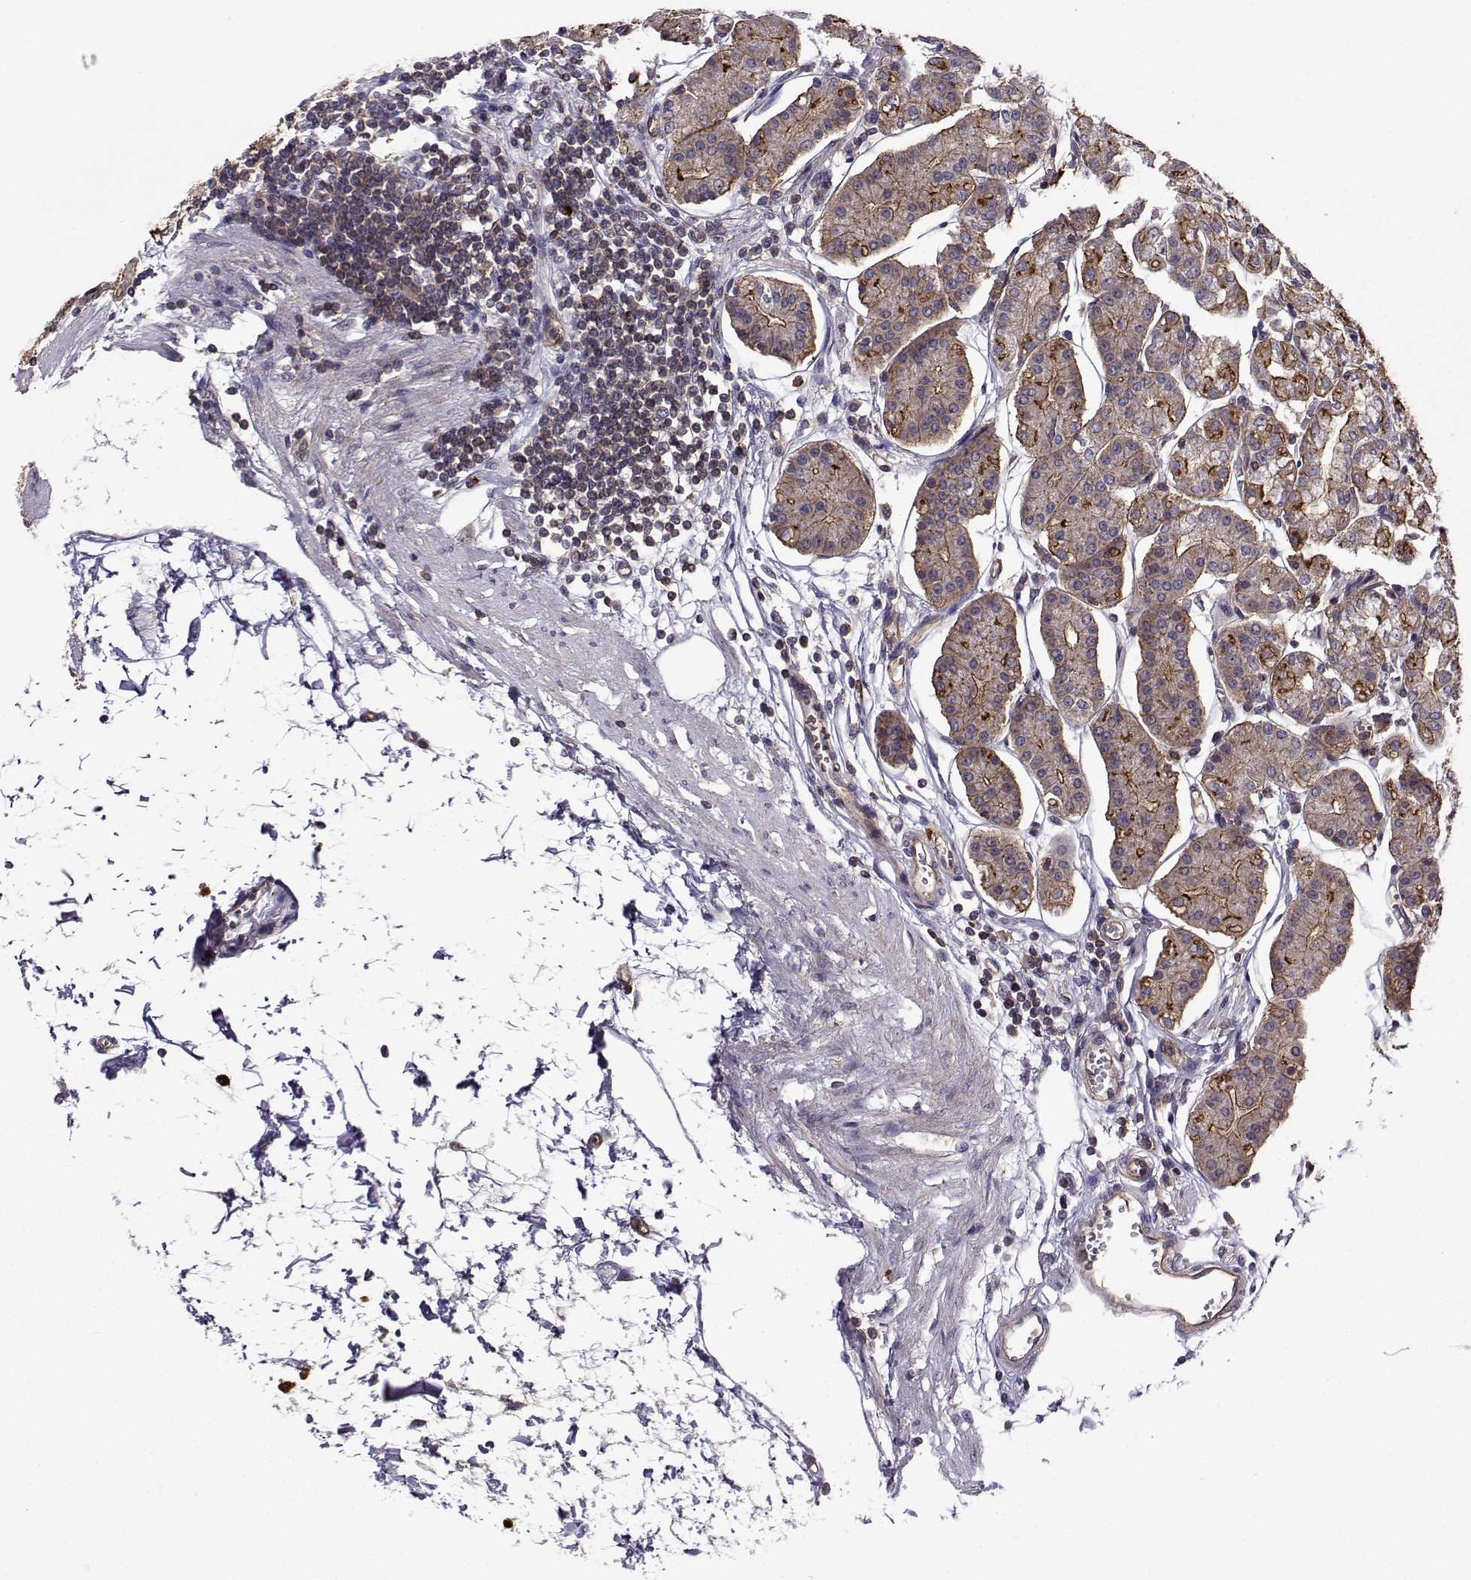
{"staining": {"intensity": "strong", "quantity": "<25%", "location": "cytoplasmic/membranous"}, "tissue": "stomach", "cell_type": "Glandular cells", "image_type": "normal", "snomed": [{"axis": "morphology", "description": "Normal tissue, NOS"}, {"axis": "topography", "description": "Skeletal muscle"}, {"axis": "topography", "description": "Stomach"}], "caption": "Immunohistochemistry (IHC) histopathology image of unremarkable stomach: human stomach stained using immunohistochemistry exhibits medium levels of strong protein expression localized specifically in the cytoplasmic/membranous of glandular cells, appearing as a cytoplasmic/membranous brown color.", "gene": "ITGB8", "patient": {"sex": "female", "age": 57}}